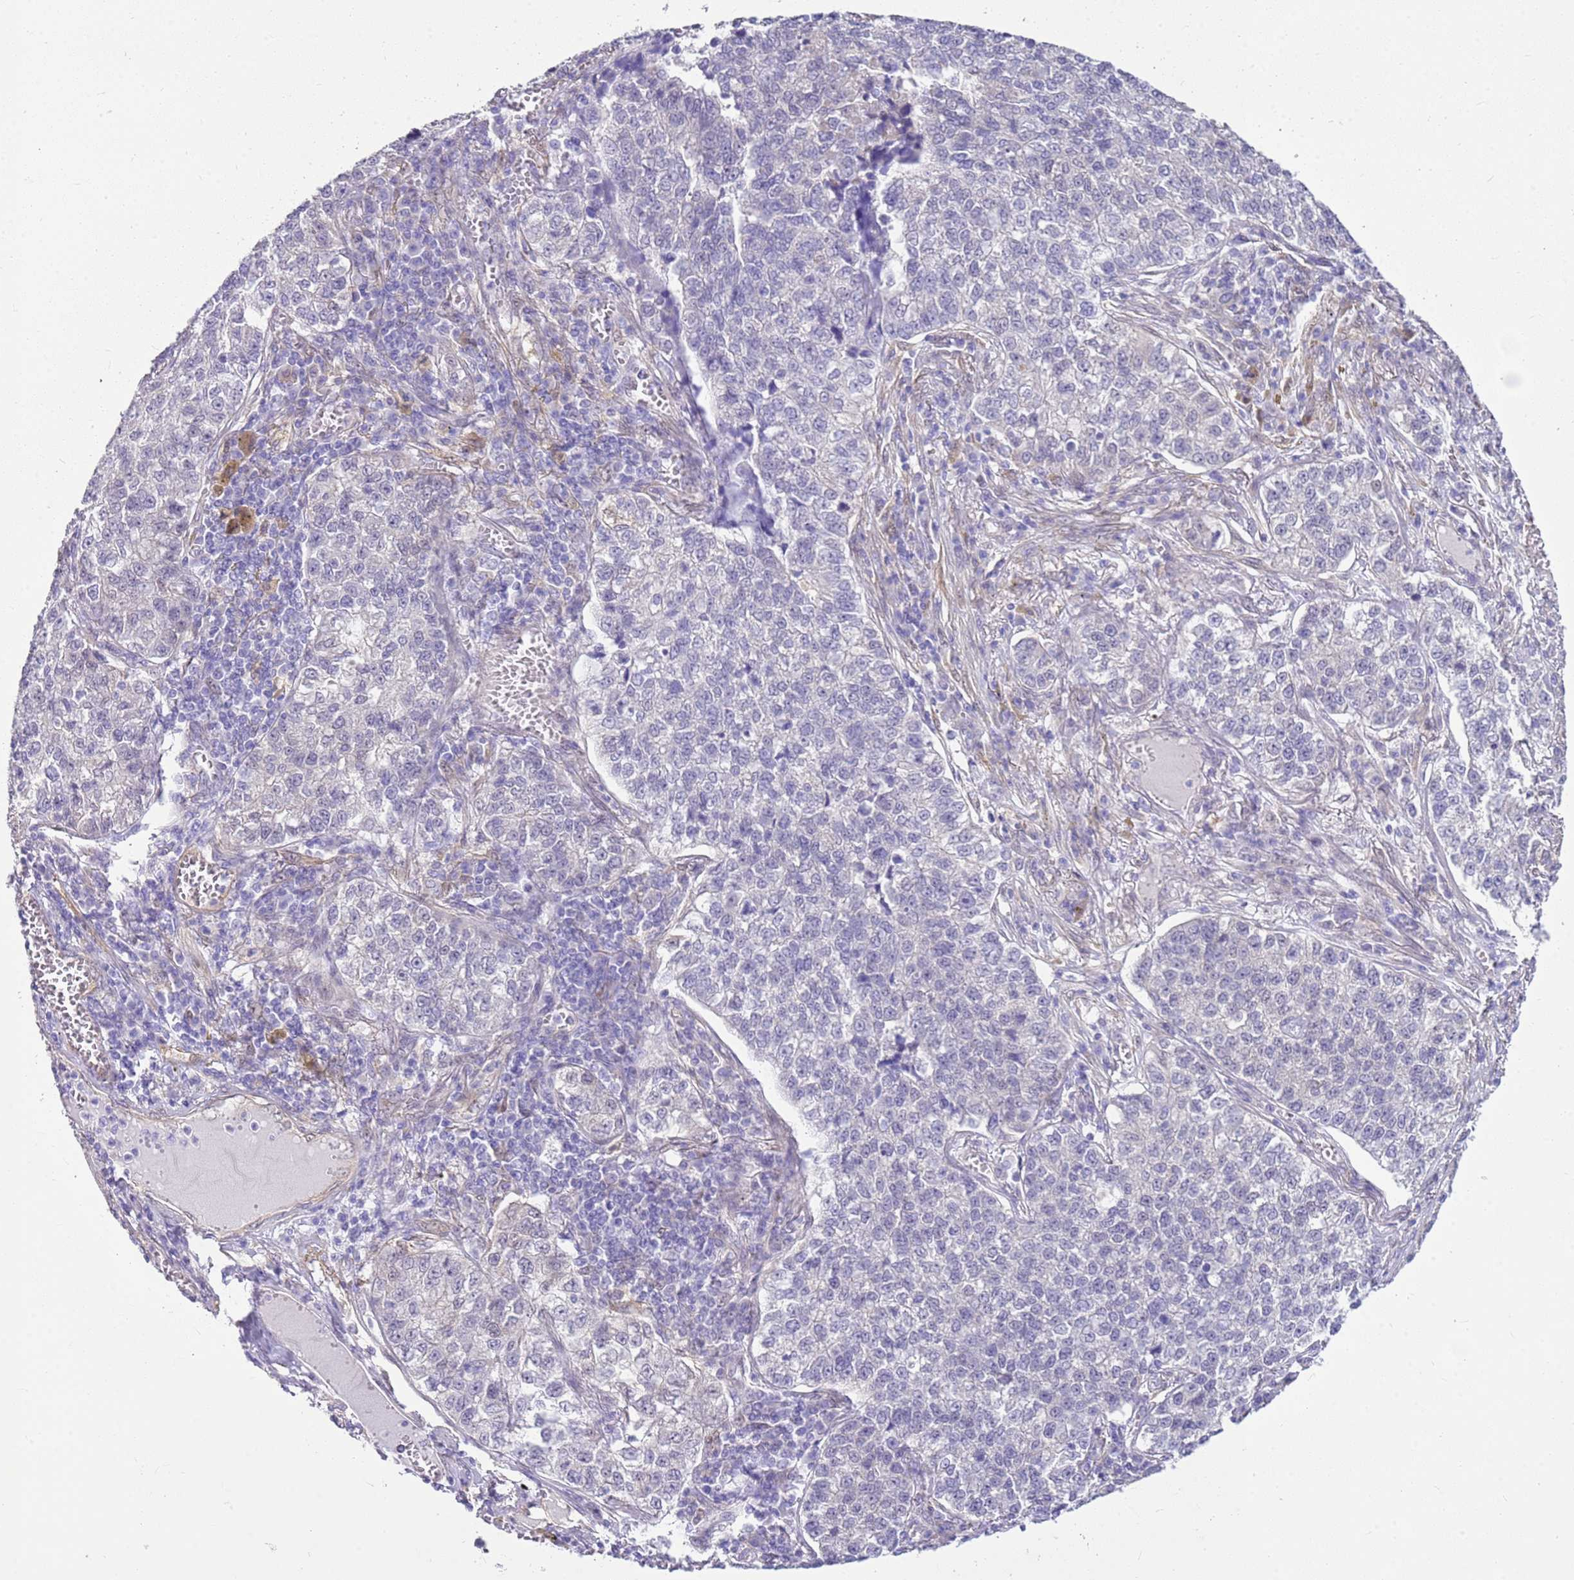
{"staining": {"intensity": "negative", "quantity": "none", "location": "none"}, "tissue": "lung cancer", "cell_type": "Tumor cells", "image_type": "cancer", "snomed": [{"axis": "morphology", "description": "Adenocarcinoma, NOS"}, {"axis": "topography", "description": "Lung"}], "caption": "There is no significant positivity in tumor cells of lung cancer.", "gene": "HSPB1", "patient": {"sex": "male", "age": 49}}